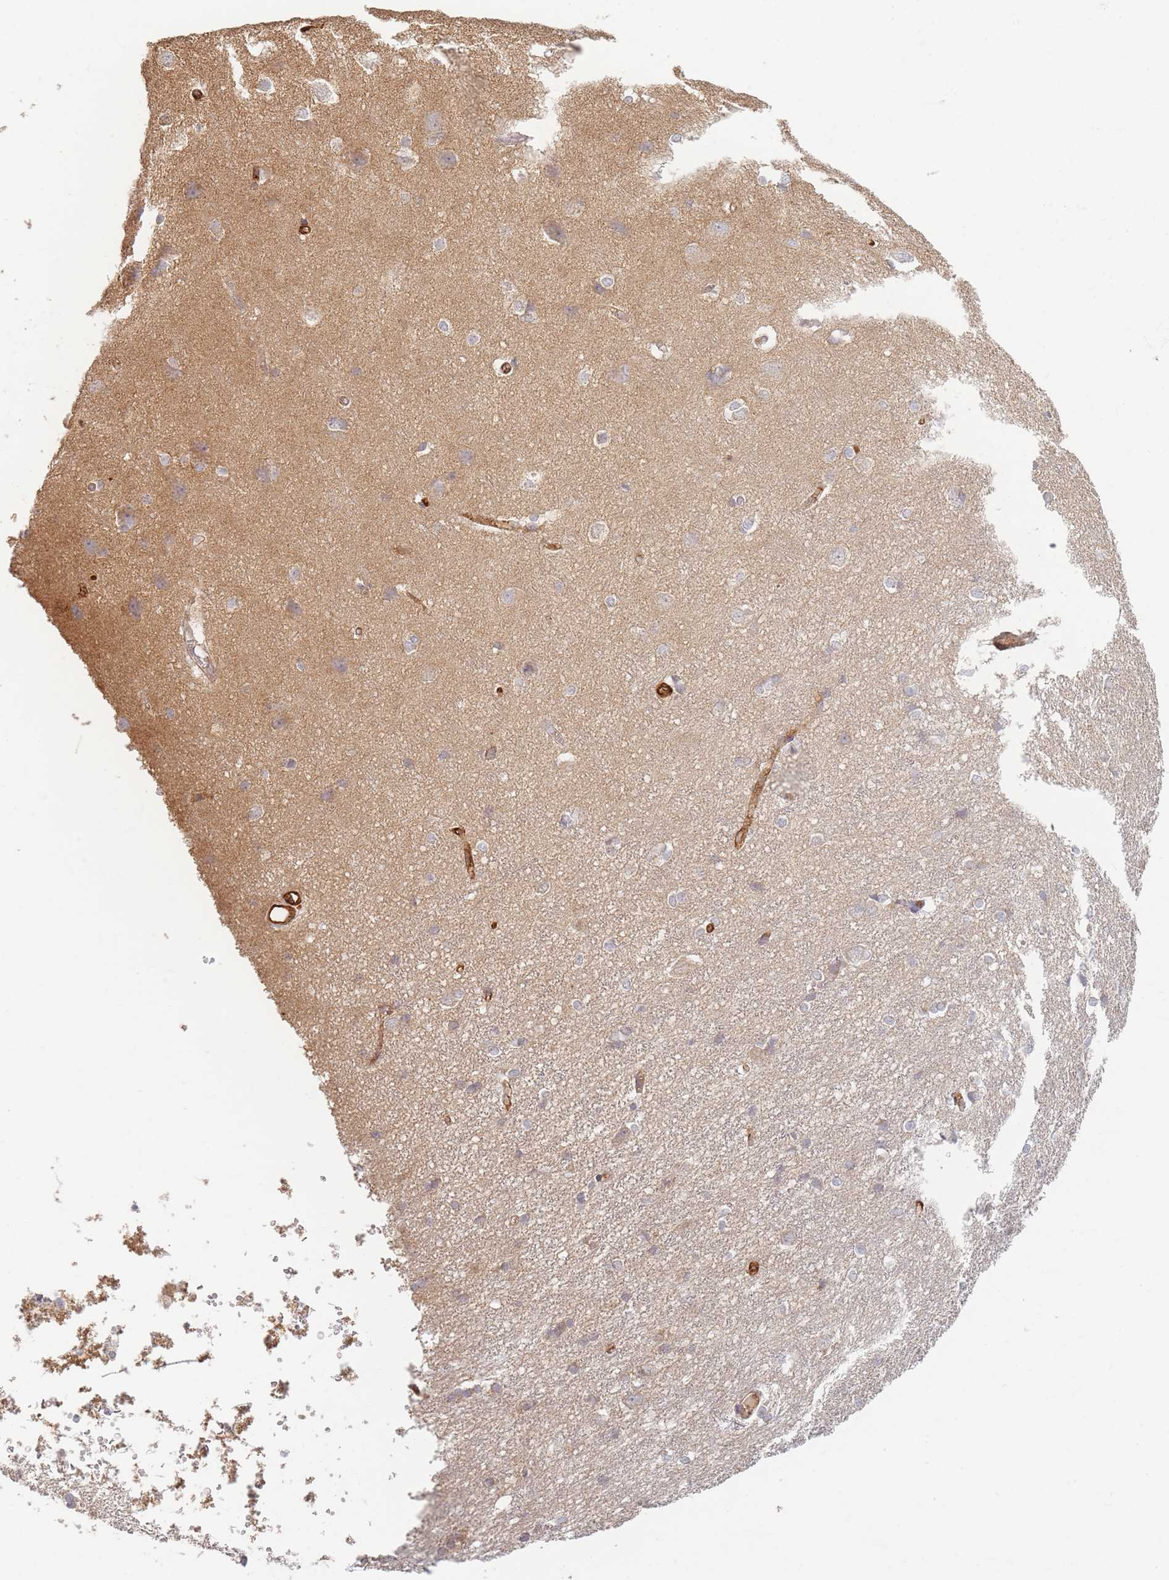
{"staining": {"intensity": "strong", "quantity": "25%-75%", "location": "cytoplasmic/membranous"}, "tissue": "cerebral cortex", "cell_type": "Endothelial cells", "image_type": "normal", "snomed": [{"axis": "morphology", "description": "Normal tissue, NOS"}, {"axis": "topography", "description": "Cerebral cortex"}], "caption": "Immunohistochemical staining of benign cerebral cortex demonstrates high levels of strong cytoplasmic/membranous staining in approximately 25%-75% of endothelial cells.", "gene": "MRPS6", "patient": {"sex": "male", "age": 37}}